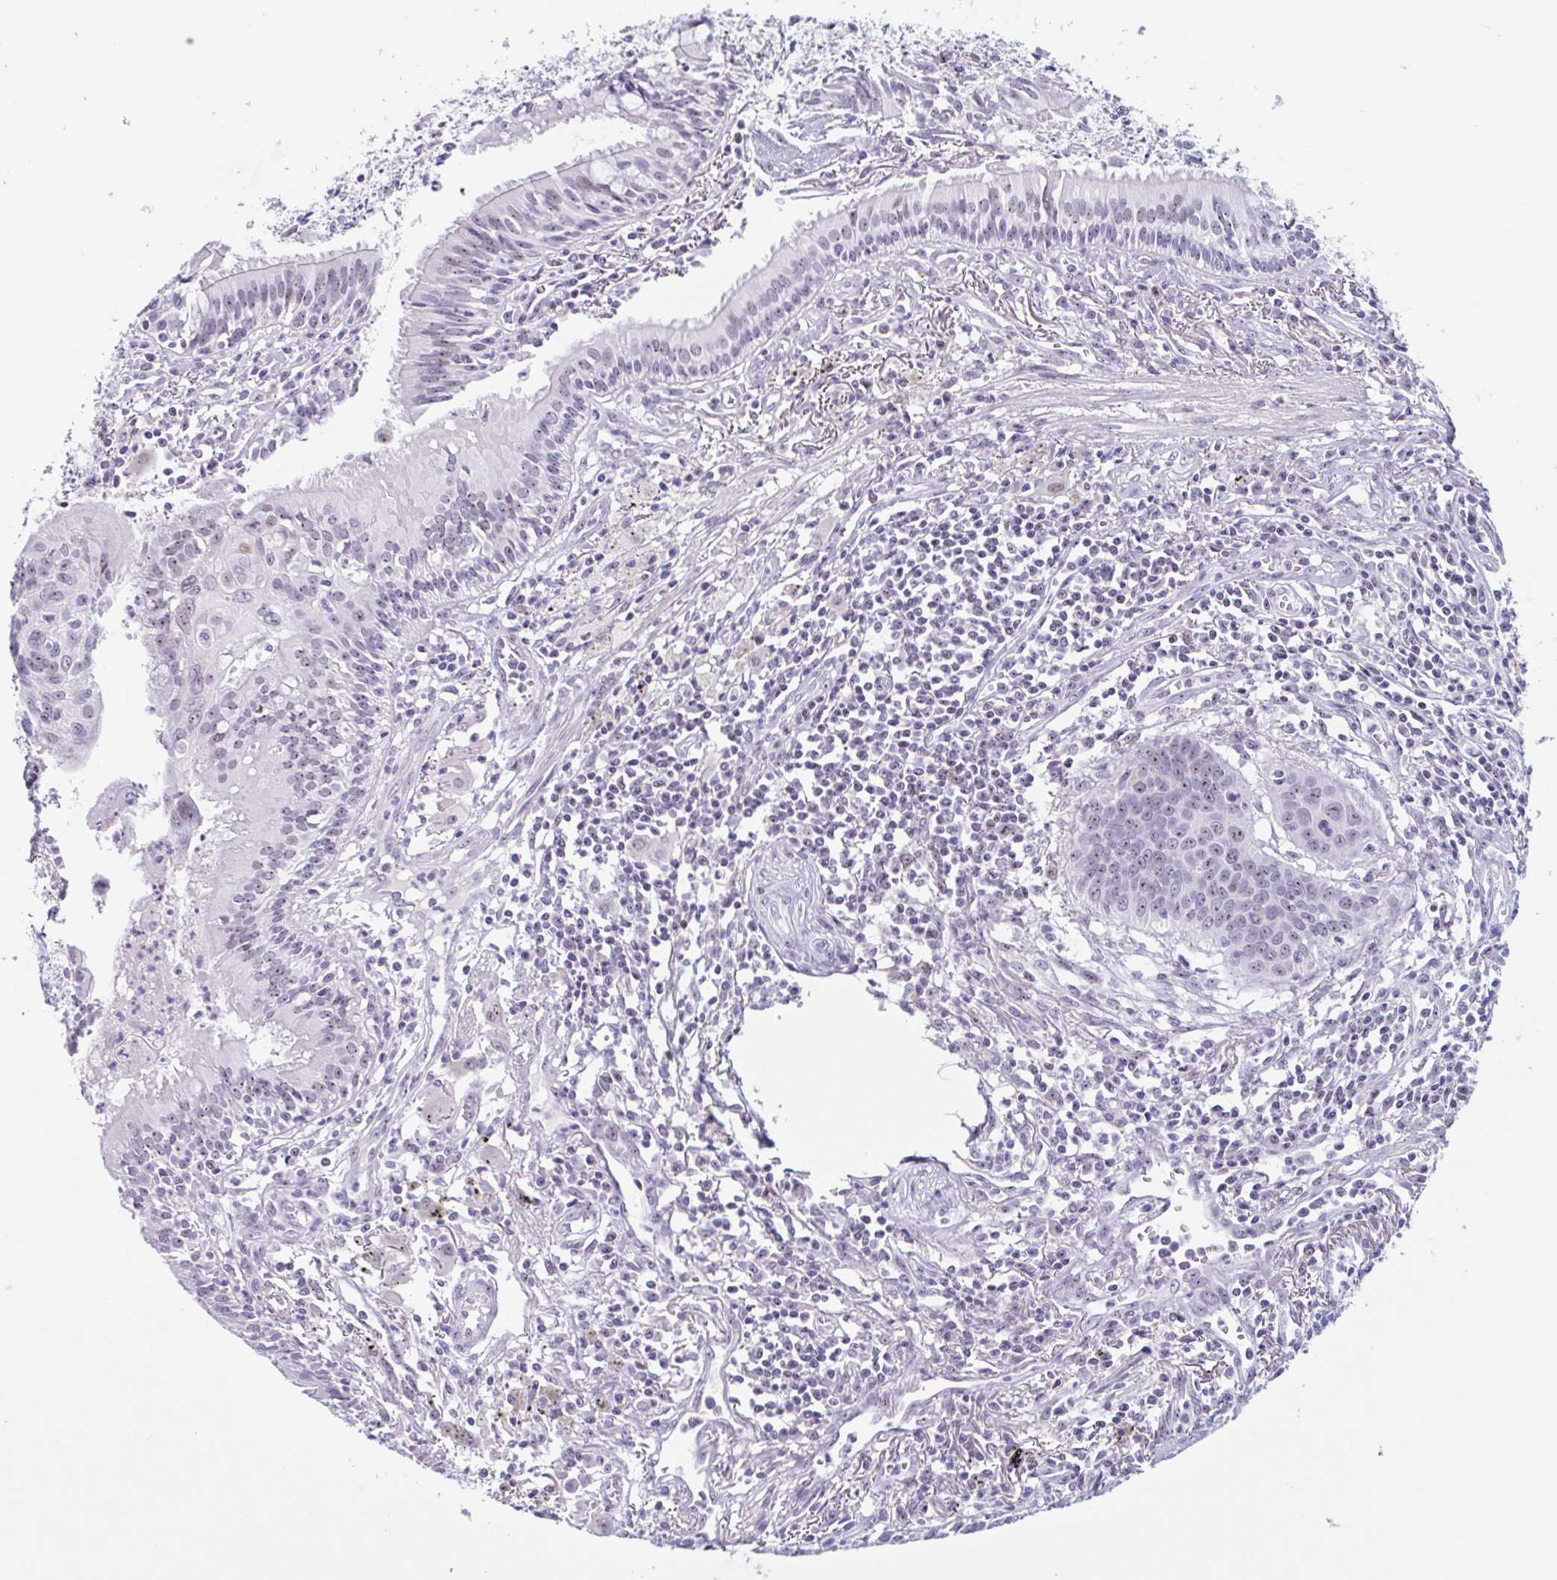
{"staining": {"intensity": "moderate", "quantity": "25%-75%", "location": "nuclear"}, "tissue": "lung cancer", "cell_type": "Tumor cells", "image_type": "cancer", "snomed": [{"axis": "morphology", "description": "Squamous cell carcinoma, NOS"}, {"axis": "topography", "description": "Lung"}], "caption": "Protein staining exhibits moderate nuclear staining in about 25%-75% of tumor cells in lung cancer. Nuclei are stained in blue.", "gene": "LENG9", "patient": {"sex": "male", "age": 71}}